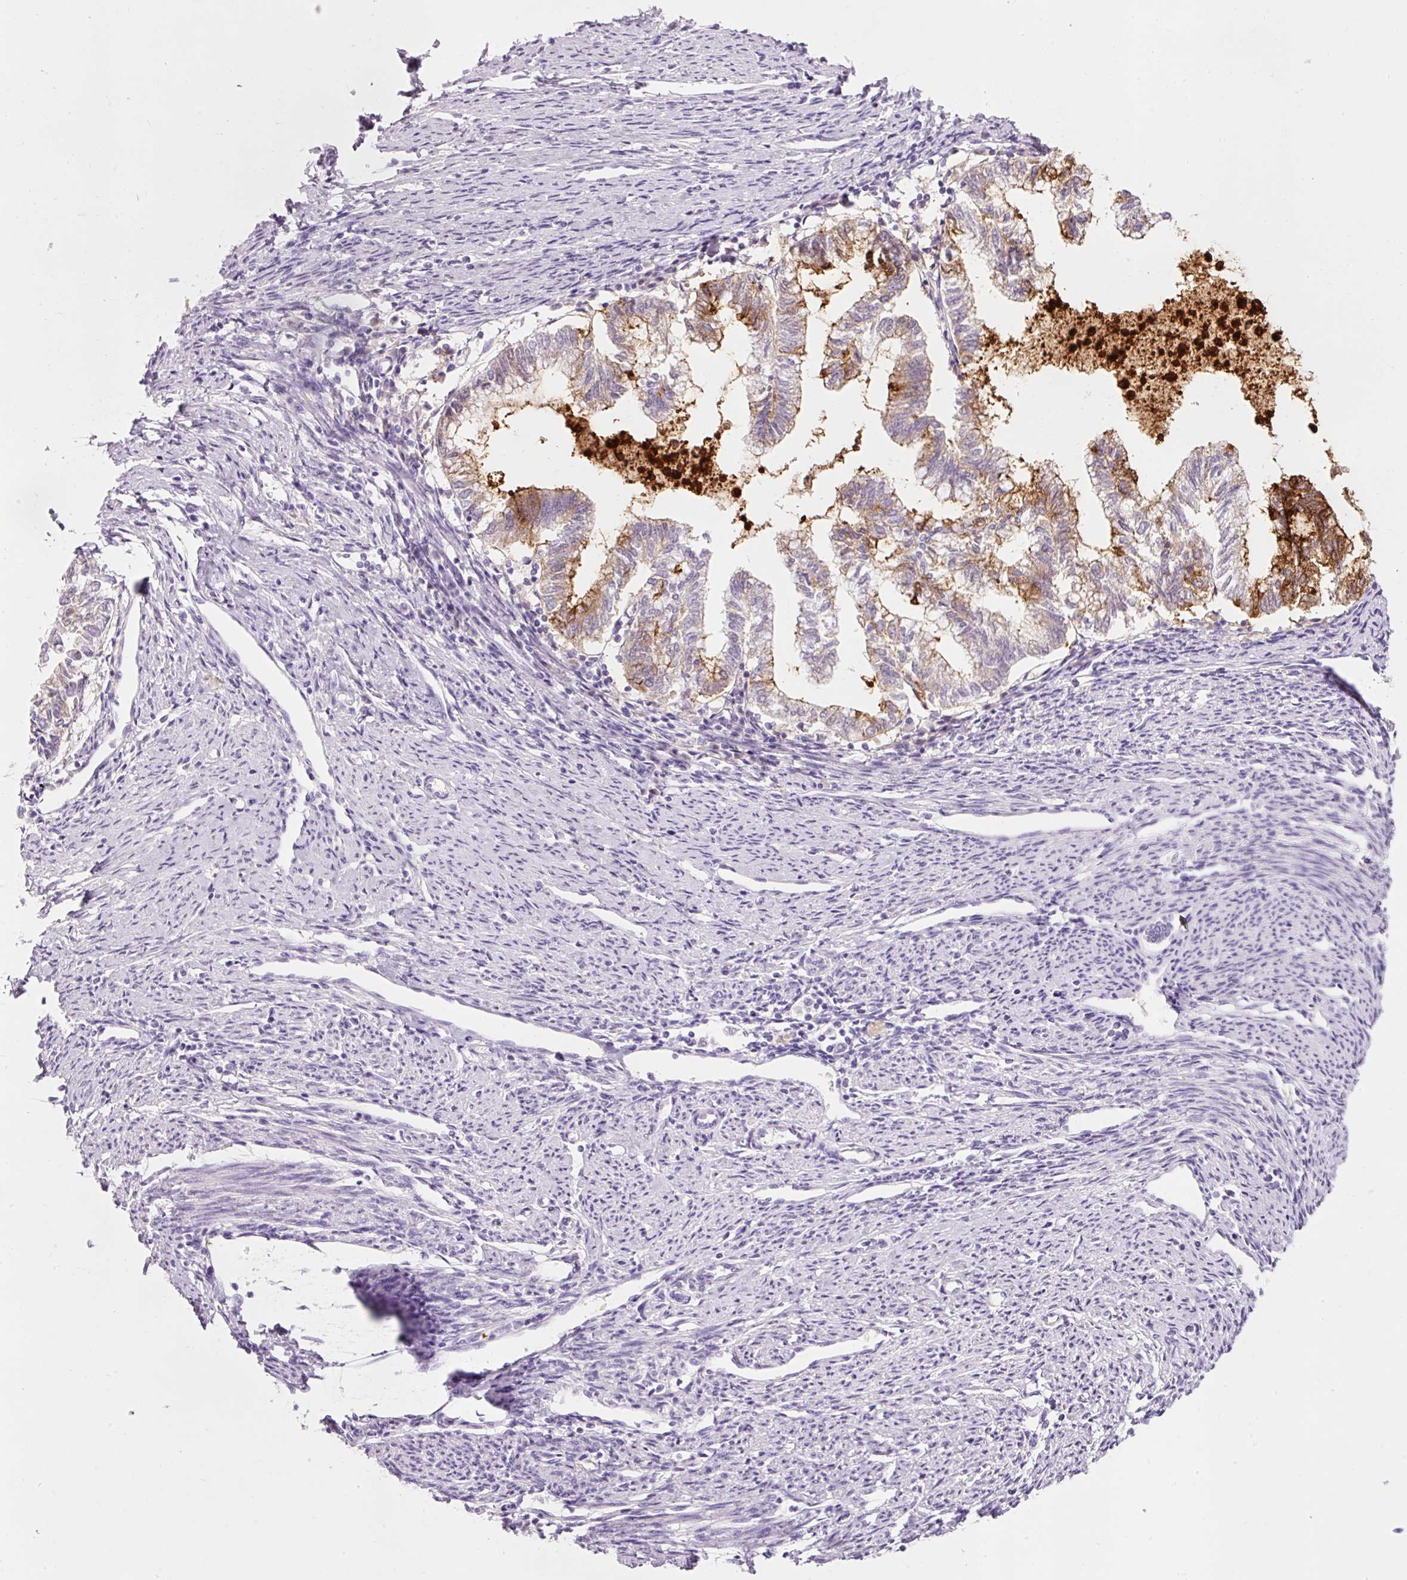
{"staining": {"intensity": "moderate", "quantity": "<25%", "location": "cytoplasmic/membranous"}, "tissue": "endometrial cancer", "cell_type": "Tumor cells", "image_type": "cancer", "snomed": [{"axis": "morphology", "description": "Adenocarcinoma, NOS"}, {"axis": "topography", "description": "Endometrium"}], "caption": "Endometrial cancer (adenocarcinoma) stained for a protein reveals moderate cytoplasmic/membranous positivity in tumor cells. (DAB (3,3'-diaminobenzidine) = brown stain, brightfield microscopy at high magnification).", "gene": "DHRS11", "patient": {"sex": "female", "age": 79}}